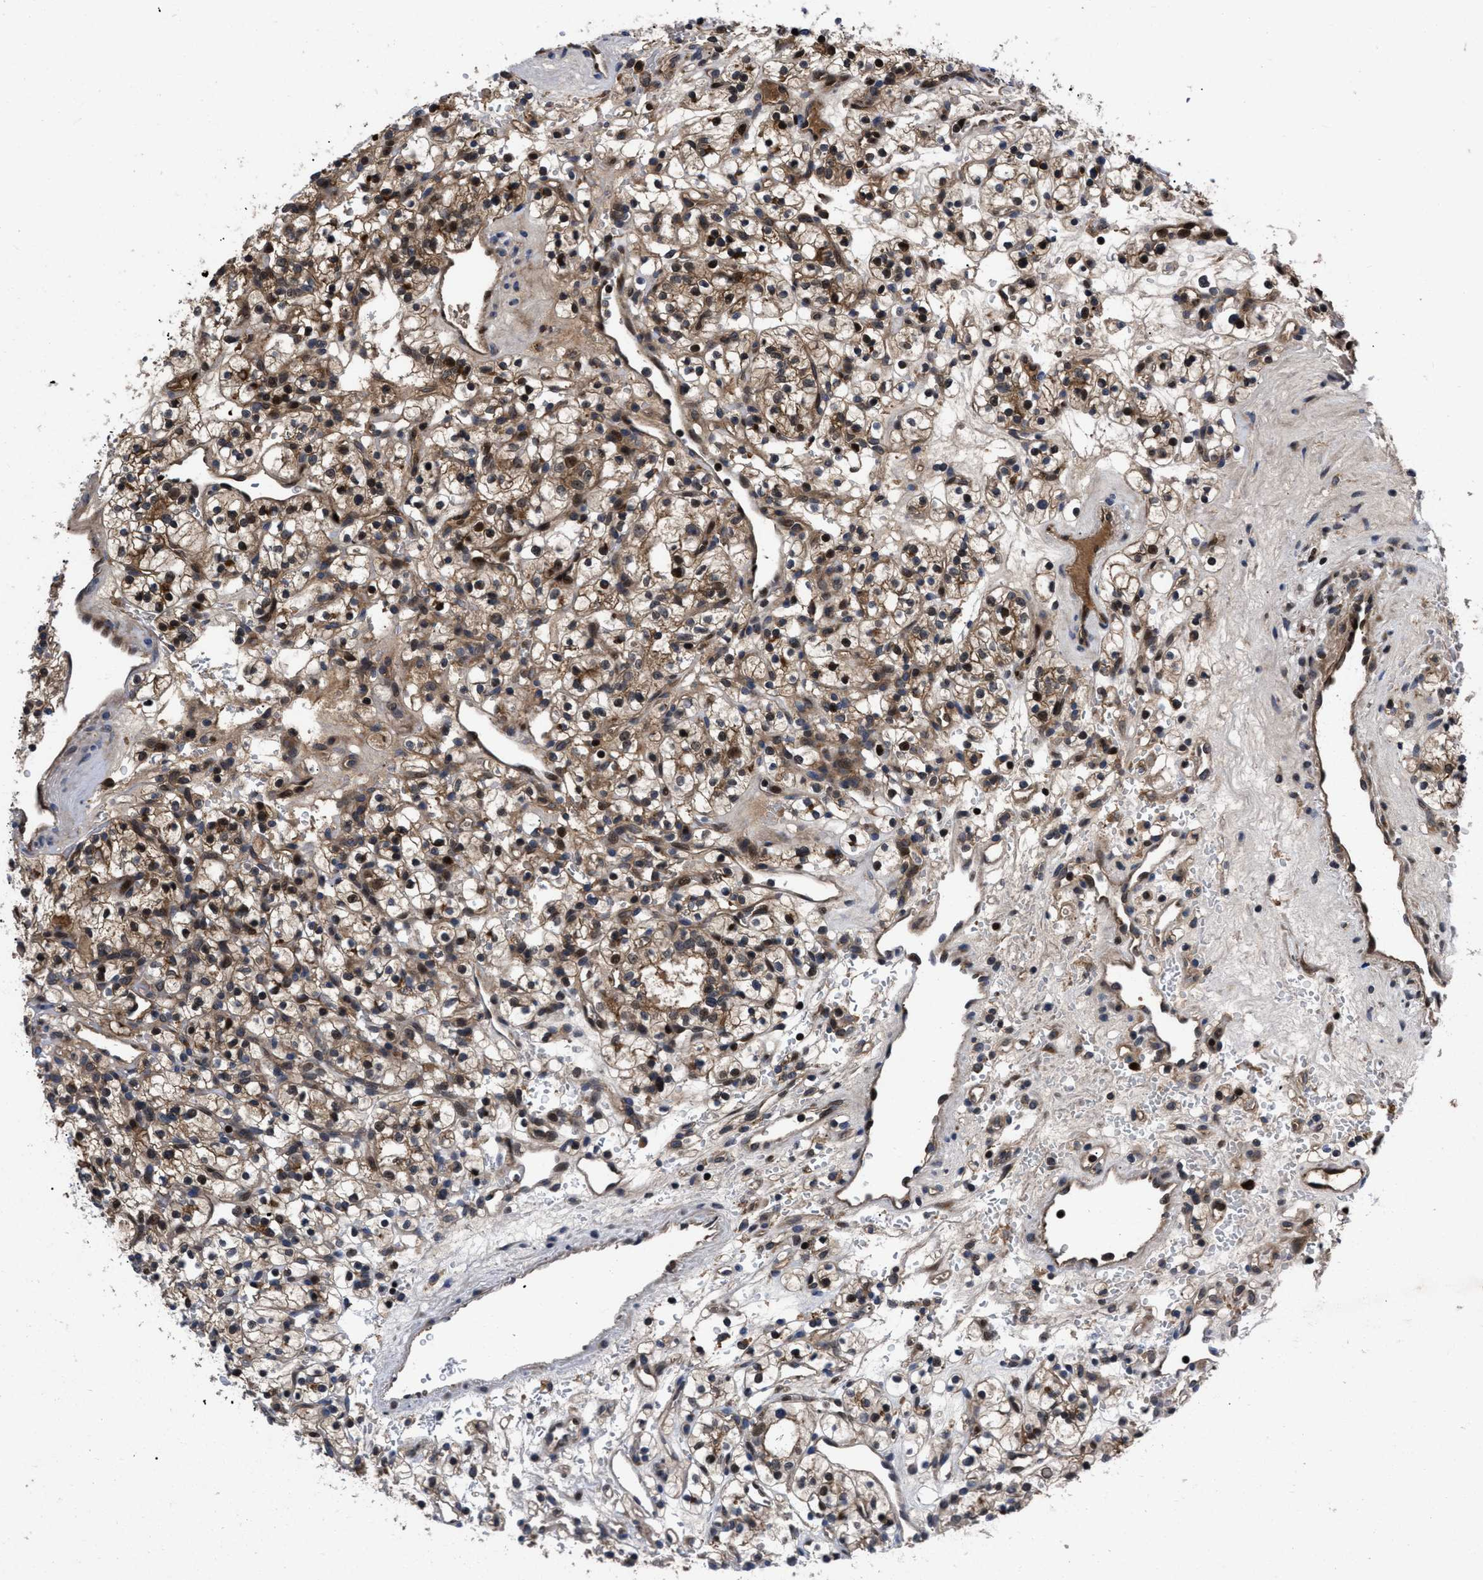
{"staining": {"intensity": "moderate", "quantity": ">75%", "location": "cytoplasmic/membranous,nuclear"}, "tissue": "renal cancer", "cell_type": "Tumor cells", "image_type": "cancer", "snomed": [{"axis": "morphology", "description": "Adenocarcinoma, NOS"}, {"axis": "topography", "description": "Kidney"}], "caption": "Approximately >75% of tumor cells in renal cancer show moderate cytoplasmic/membranous and nuclear protein expression as visualized by brown immunohistochemical staining.", "gene": "FAM200A", "patient": {"sex": "female", "age": 57}}